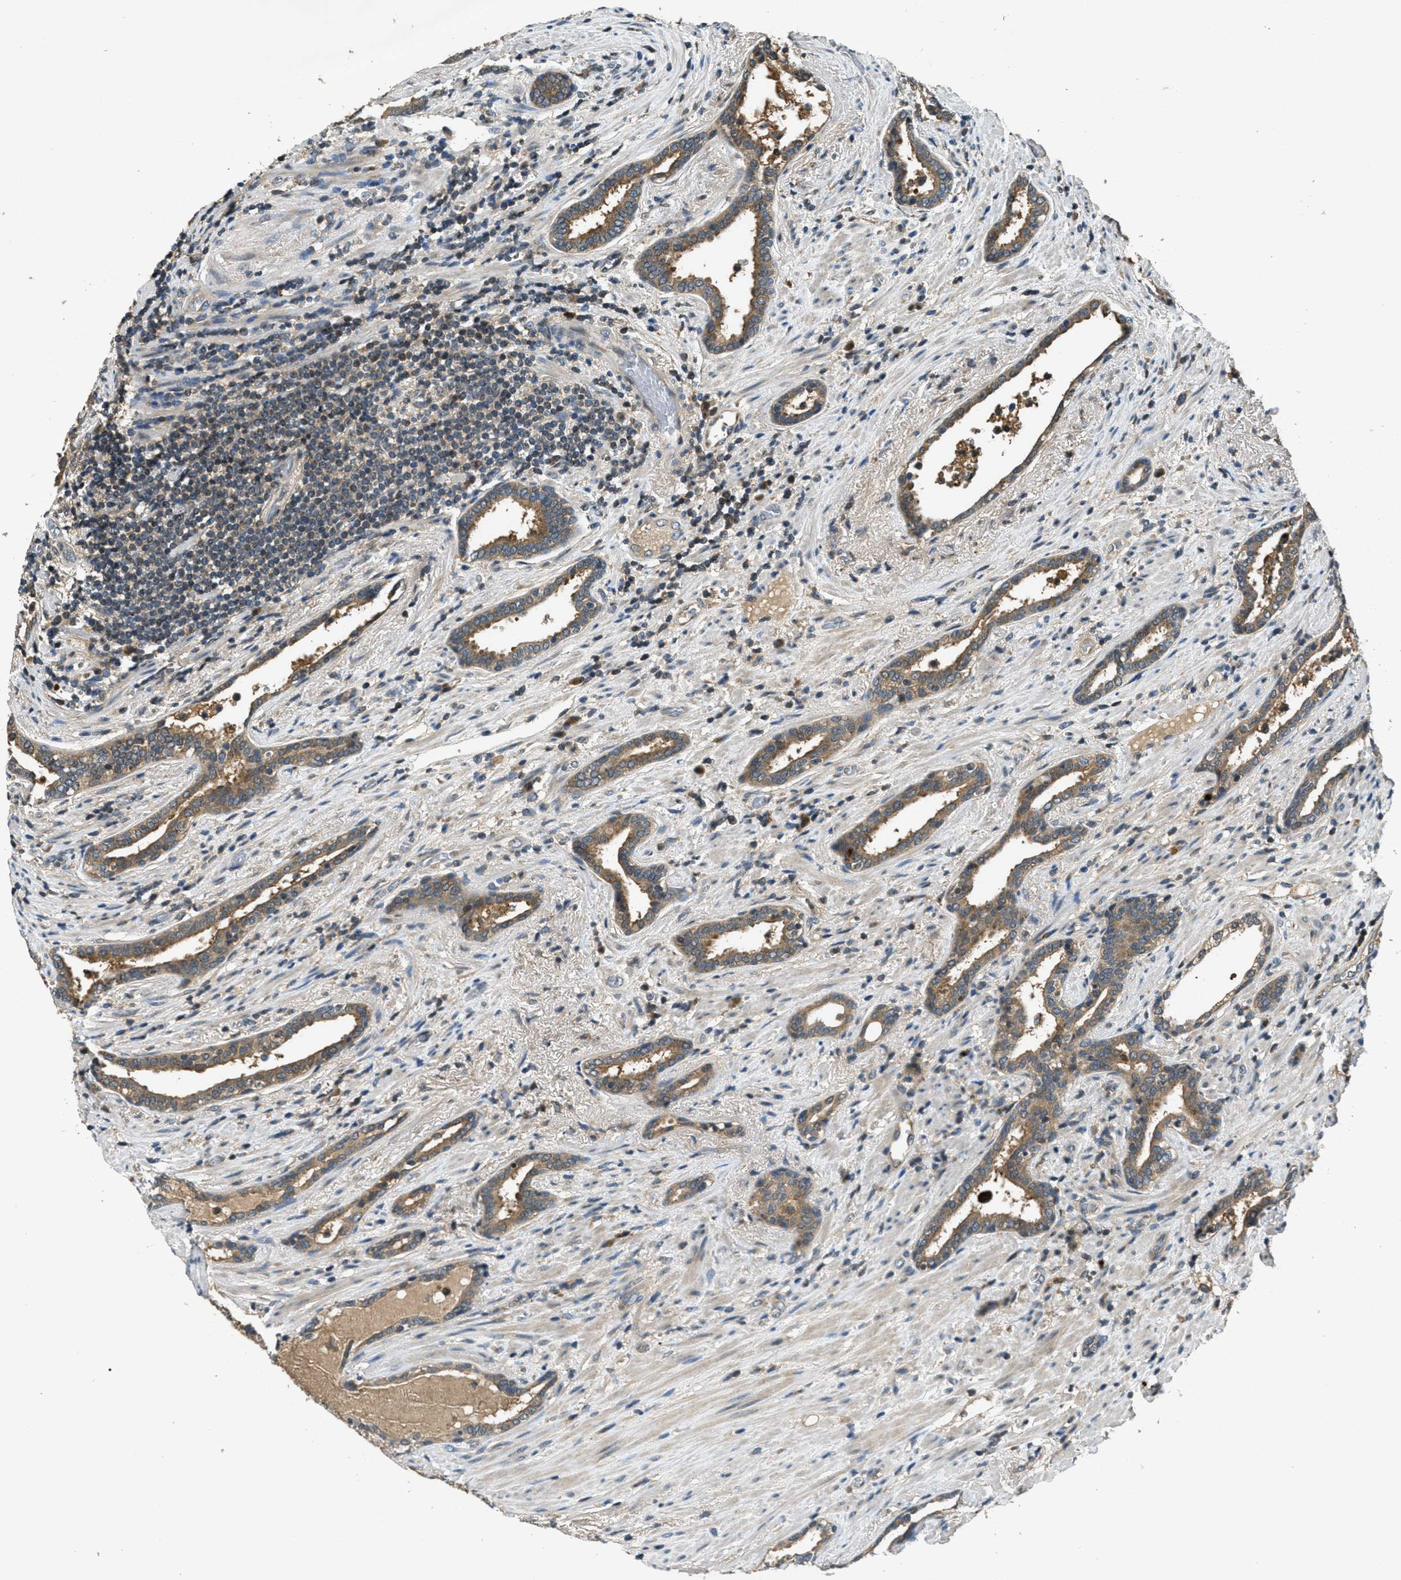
{"staining": {"intensity": "moderate", "quantity": ">75%", "location": "cytoplasmic/membranous"}, "tissue": "prostate cancer", "cell_type": "Tumor cells", "image_type": "cancer", "snomed": [{"axis": "morphology", "description": "Adenocarcinoma, High grade"}, {"axis": "topography", "description": "Prostate"}], "caption": "A brown stain highlights moderate cytoplasmic/membranous positivity of a protein in human prostate cancer tumor cells. The staining was performed using DAB (3,3'-diaminobenzidine), with brown indicating positive protein expression. Nuclei are stained blue with hematoxylin.", "gene": "DUSP6", "patient": {"sex": "male", "age": 71}}